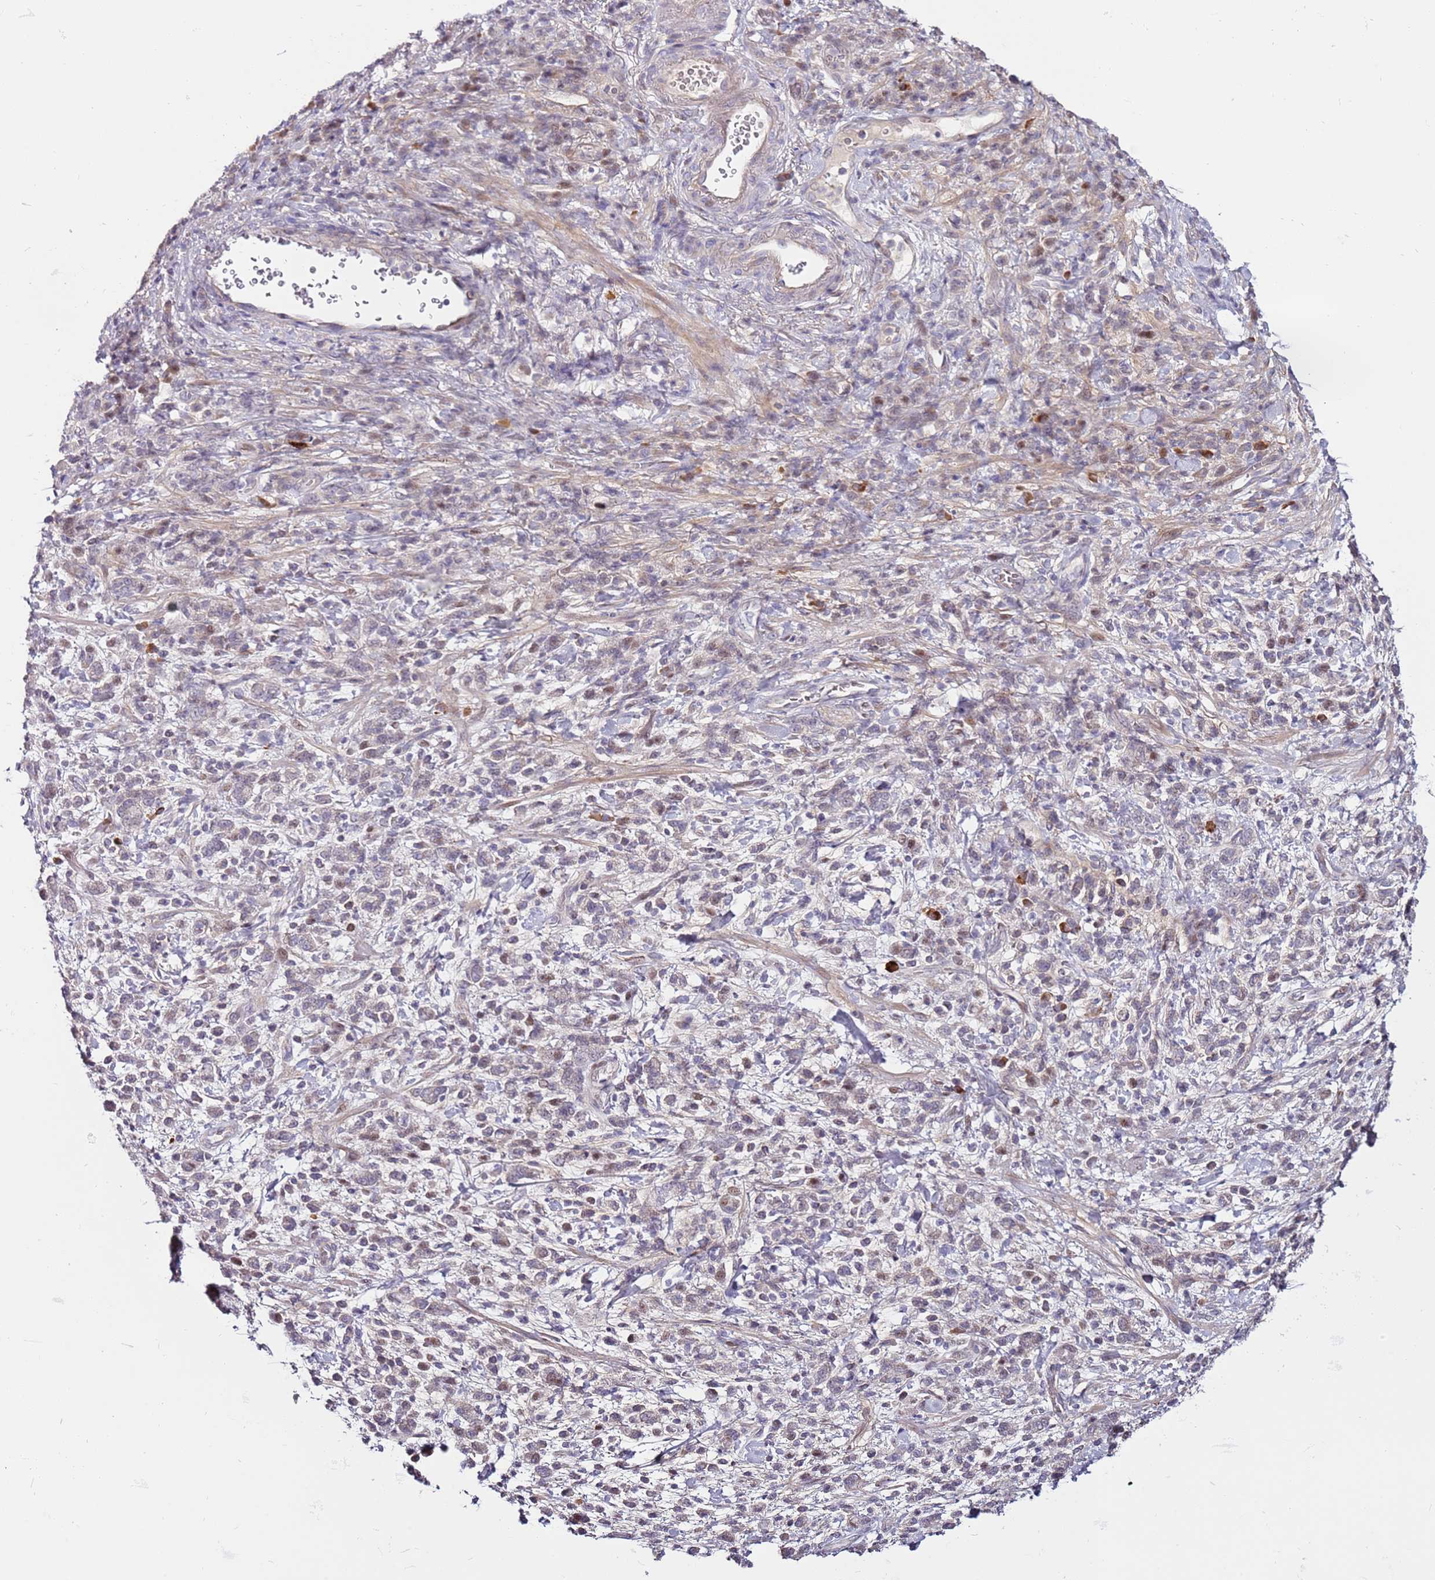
{"staining": {"intensity": "weak", "quantity": "<25%", "location": "cytoplasmic/membranous"}, "tissue": "stomach cancer", "cell_type": "Tumor cells", "image_type": "cancer", "snomed": [{"axis": "morphology", "description": "Adenocarcinoma, NOS"}, {"axis": "topography", "description": "Stomach"}], "caption": "Micrograph shows no significant protein positivity in tumor cells of stomach cancer (adenocarcinoma). (Immunohistochemistry (ihc), brightfield microscopy, high magnification).", "gene": "MTG2", "patient": {"sex": "male", "age": 77}}